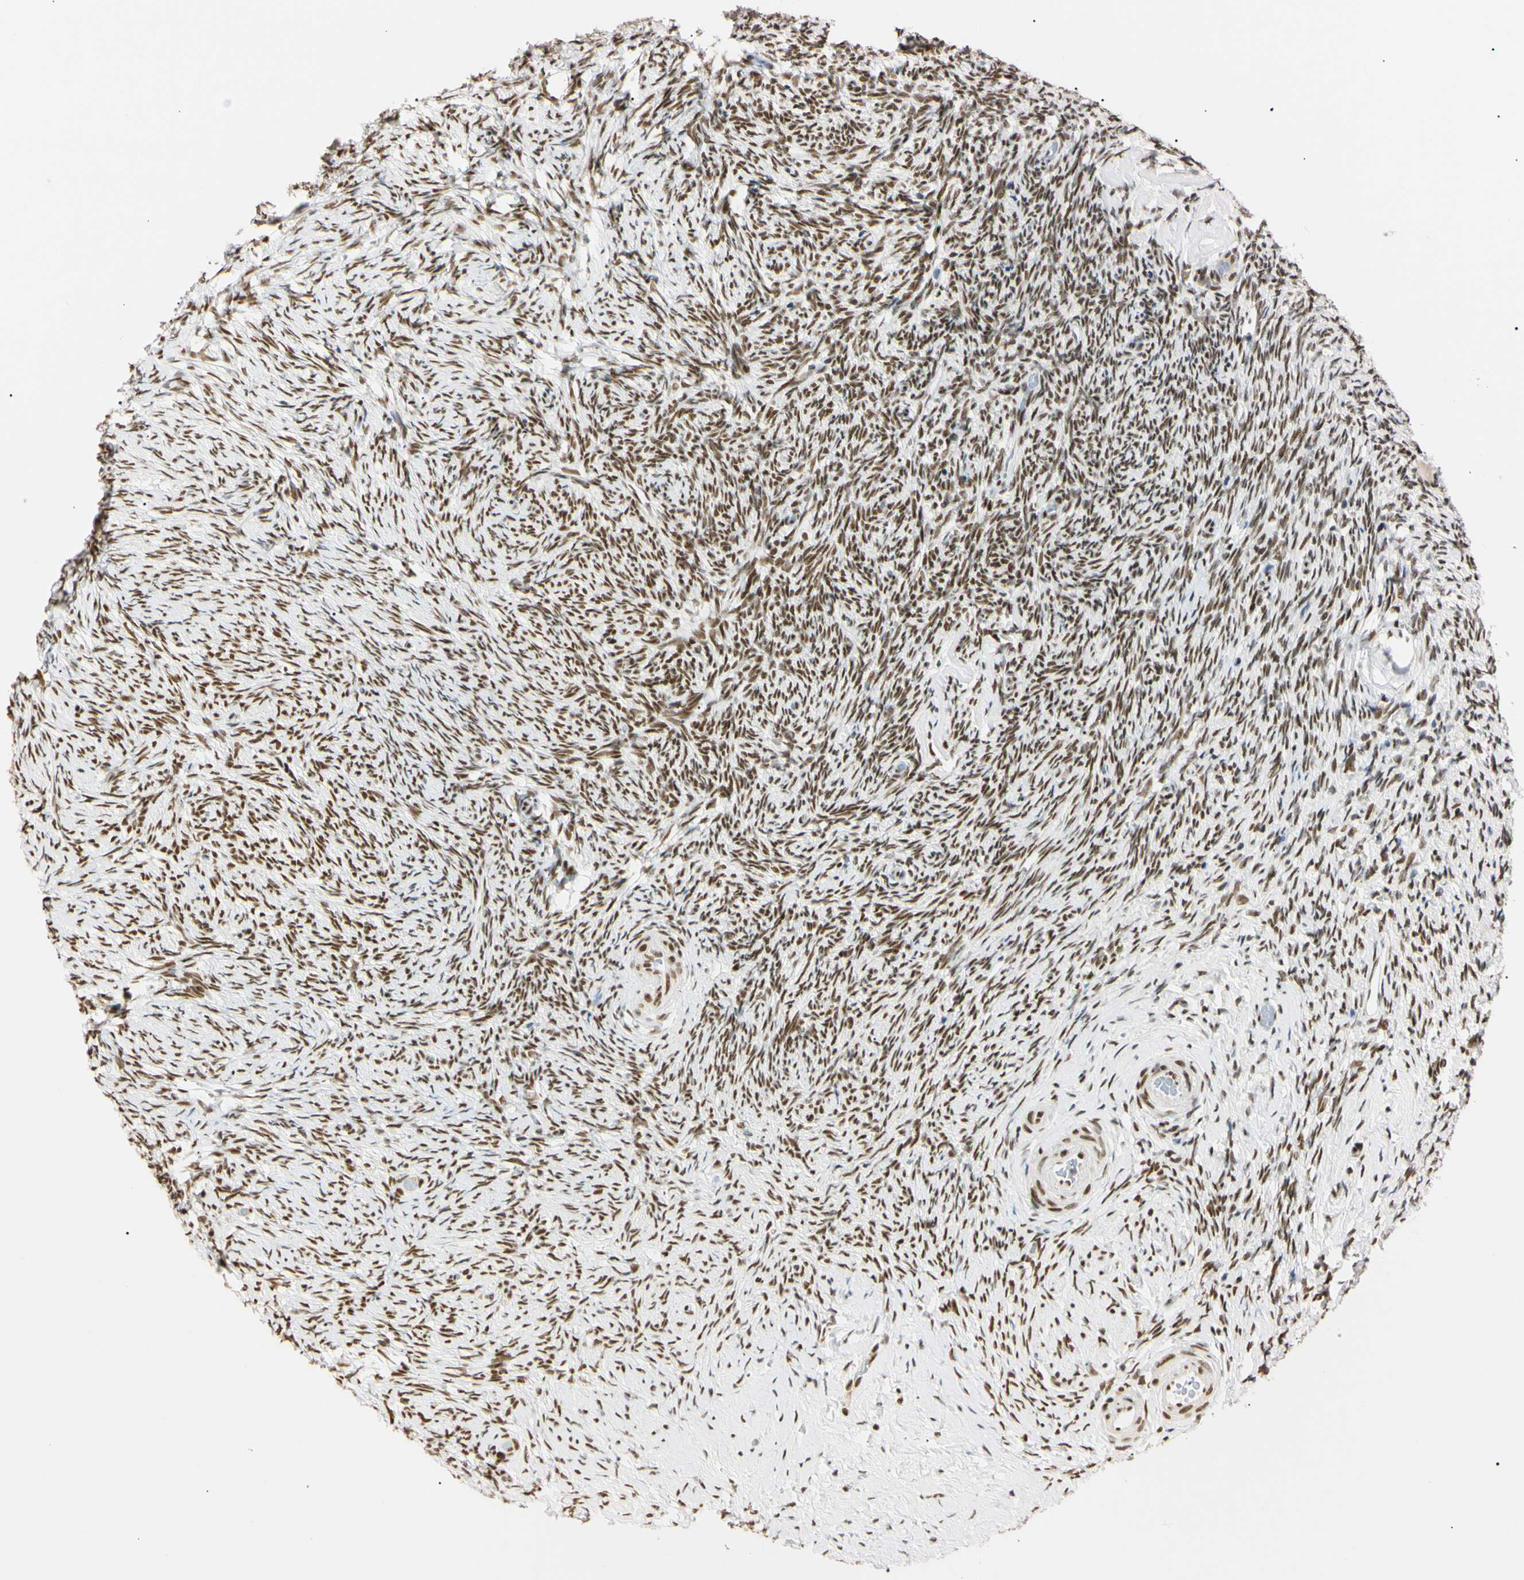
{"staining": {"intensity": "strong", "quantity": ">75%", "location": "nuclear"}, "tissue": "ovary", "cell_type": "Ovarian stroma cells", "image_type": "normal", "snomed": [{"axis": "morphology", "description": "Normal tissue, NOS"}, {"axis": "topography", "description": "Ovary"}], "caption": "Immunohistochemical staining of normal ovary exhibits strong nuclear protein expression in about >75% of ovarian stroma cells. Immunohistochemistry (ihc) stains the protein in brown and the nuclei are stained blue.", "gene": "ZNF134", "patient": {"sex": "female", "age": 60}}